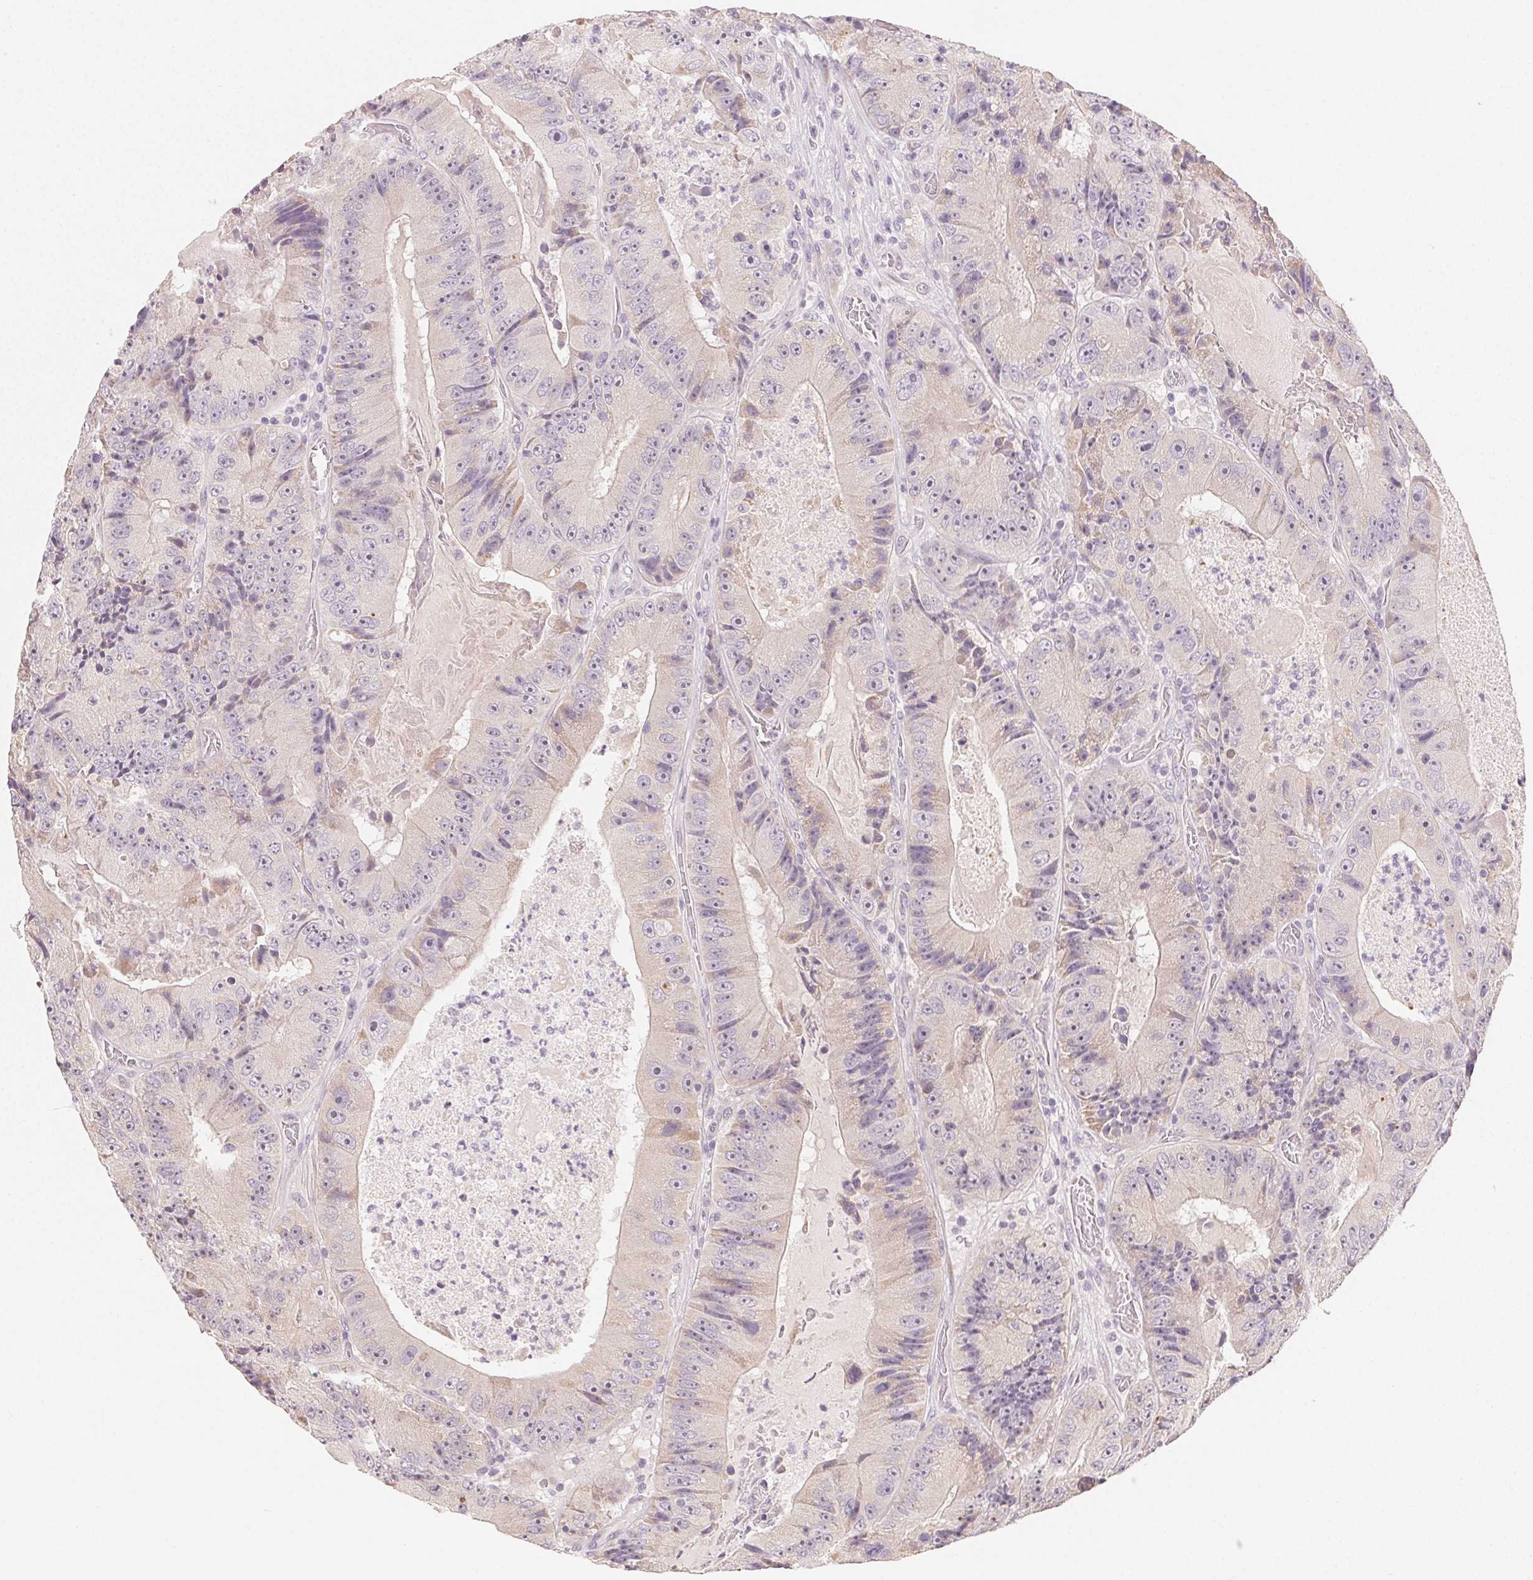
{"staining": {"intensity": "negative", "quantity": "none", "location": "none"}, "tissue": "colorectal cancer", "cell_type": "Tumor cells", "image_type": "cancer", "snomed": [{"axis": "morphology", "description": "Adenocarcinoma, NOS"}, {"axis": "topography", "description": "Colon"}], "caption": "Immunohistochemistry of human colorectal adenocarcinoma shows no expression in tumor cells. (DAB IHC visualized using brightfield microscopy, high magnification).", "gene": "MYBL1", "patient": {"sex": "female", "age": 86}}